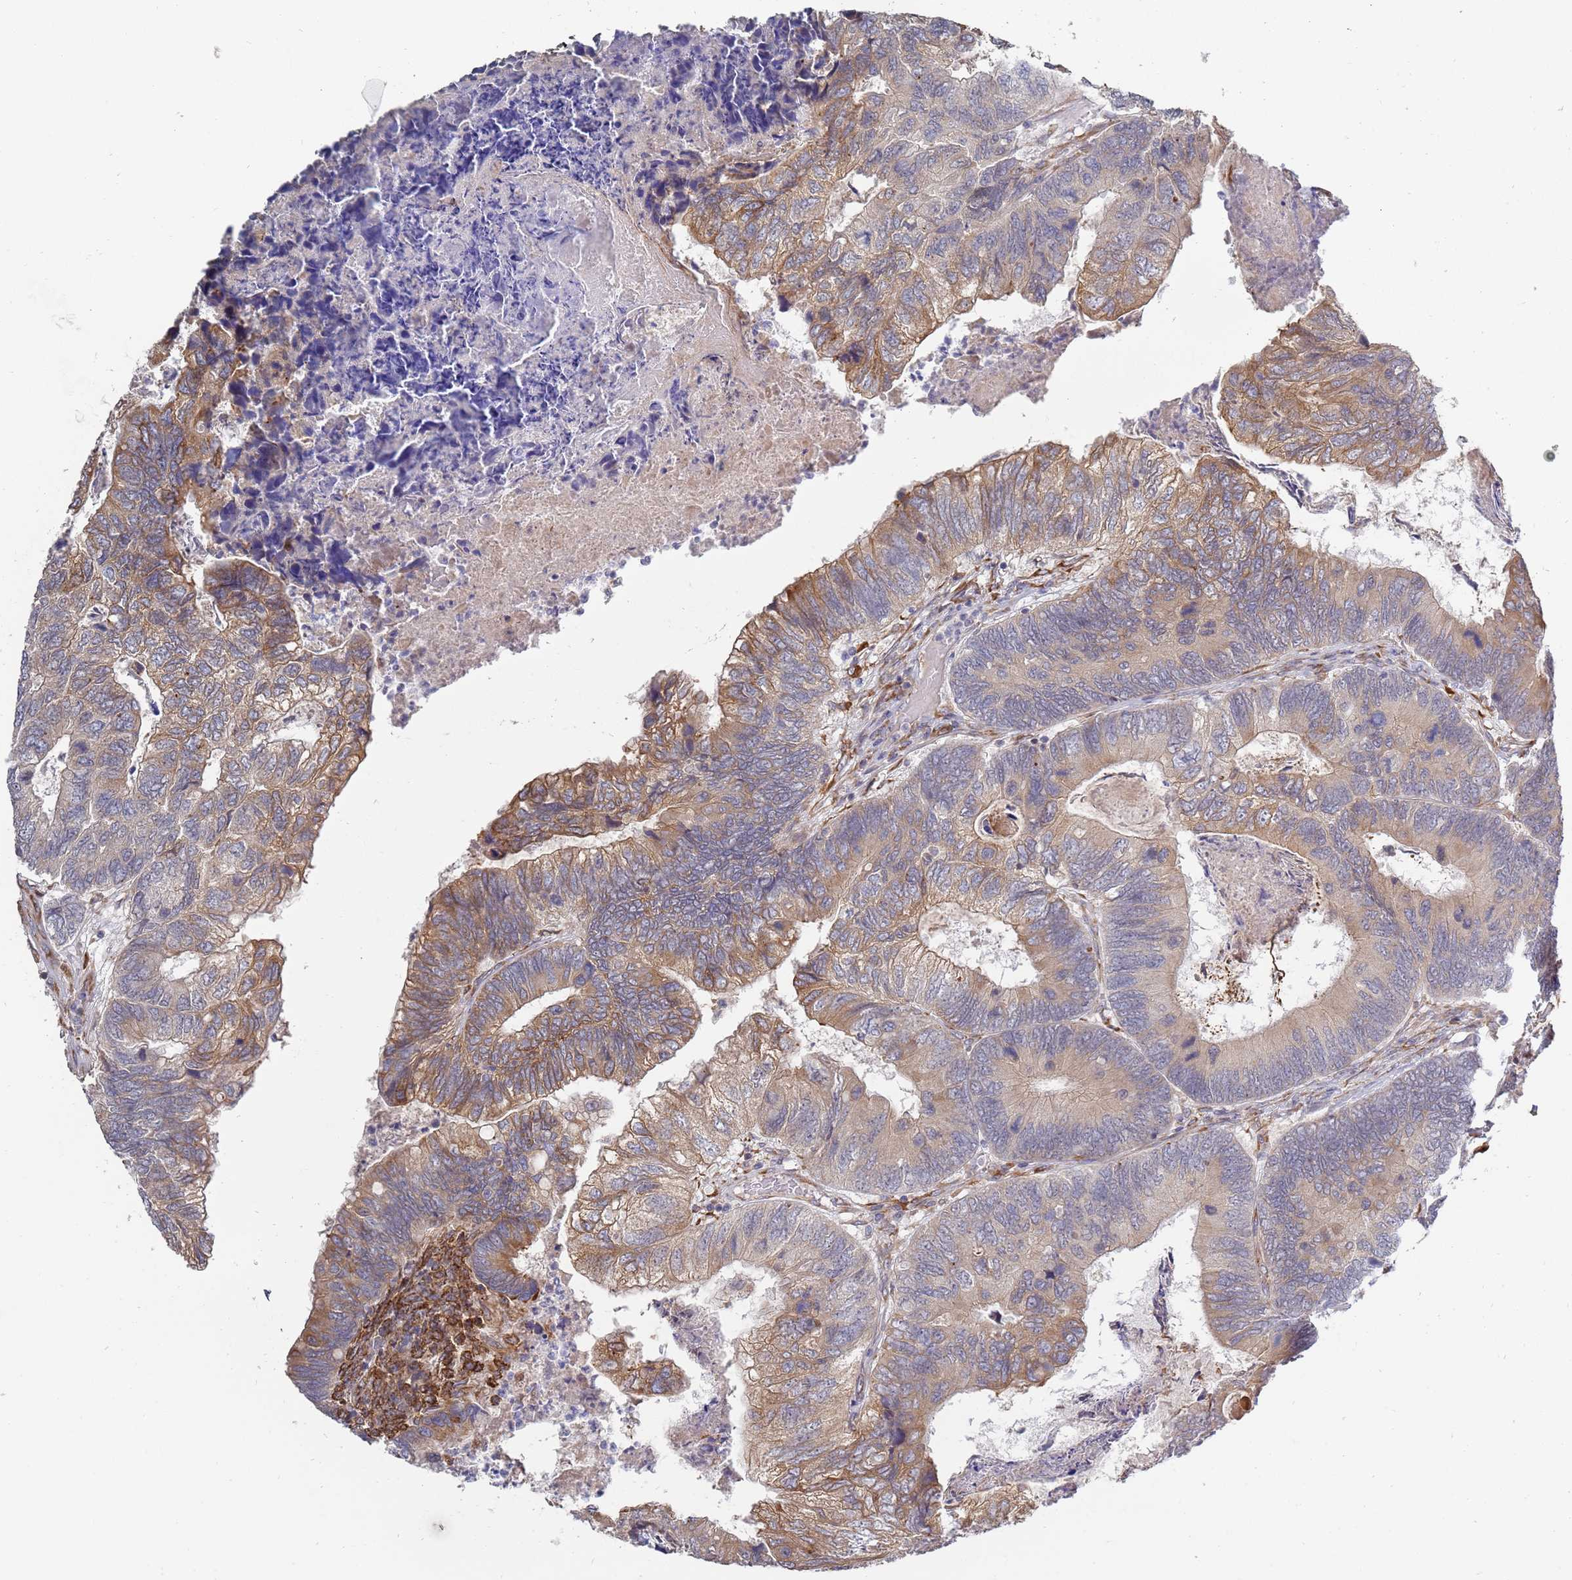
{"staining": {"intensity": "moderate", "quantity": ">75%", "location": "cytoplasmic/membranous"}, "tissue": "colorectal cancer", "cell_type": "Tumor cells", "image_type": "cancer", "snomed": [{"axis": "morphology", "description": "Adenocarcinoma, NOS"}, {"axis": "topography", "description": "Colon"}], "caption": "Colorectal cancer stained with a protein marker shows moderate staining in tumor cells.", "gene": "VRK2", "patient": {"sex": "female", "age": 67}}